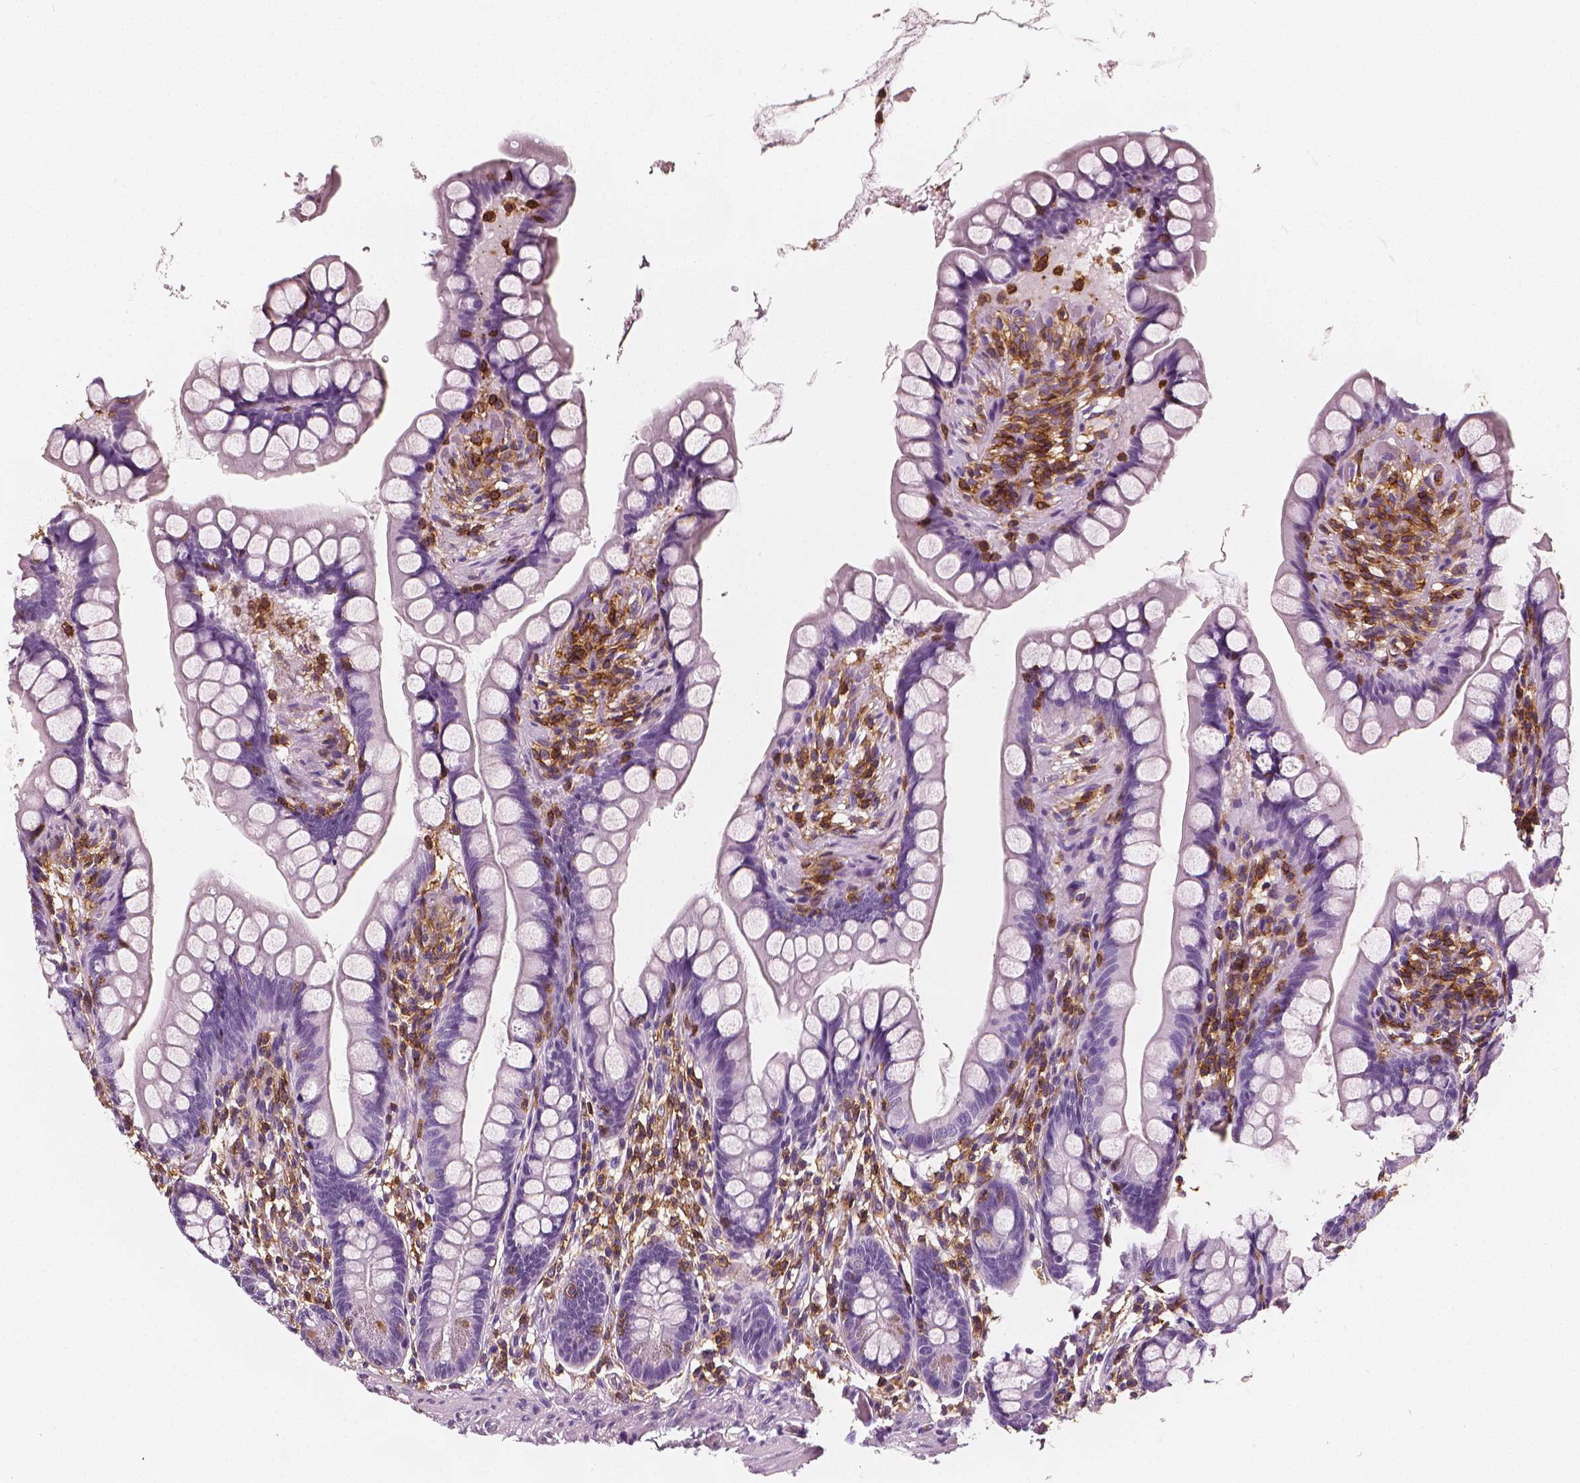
{"staining": {"intensity": "negative", "quantity": "none", "location": "none"}, "tissue": "small intestine", "cell_type": "Glandular cells", "image_type": "normal", "snomed": [{"axis": "morphology", "description": "Normal tissue, NOS"}, {"axis": "topography", "description": "Small intestine"}], "caption": "The micrograph displays no significant expression in glandular cells of small intestine.", "gene": "PTPRC", "patient": {"sex": "male", "age": 70}}